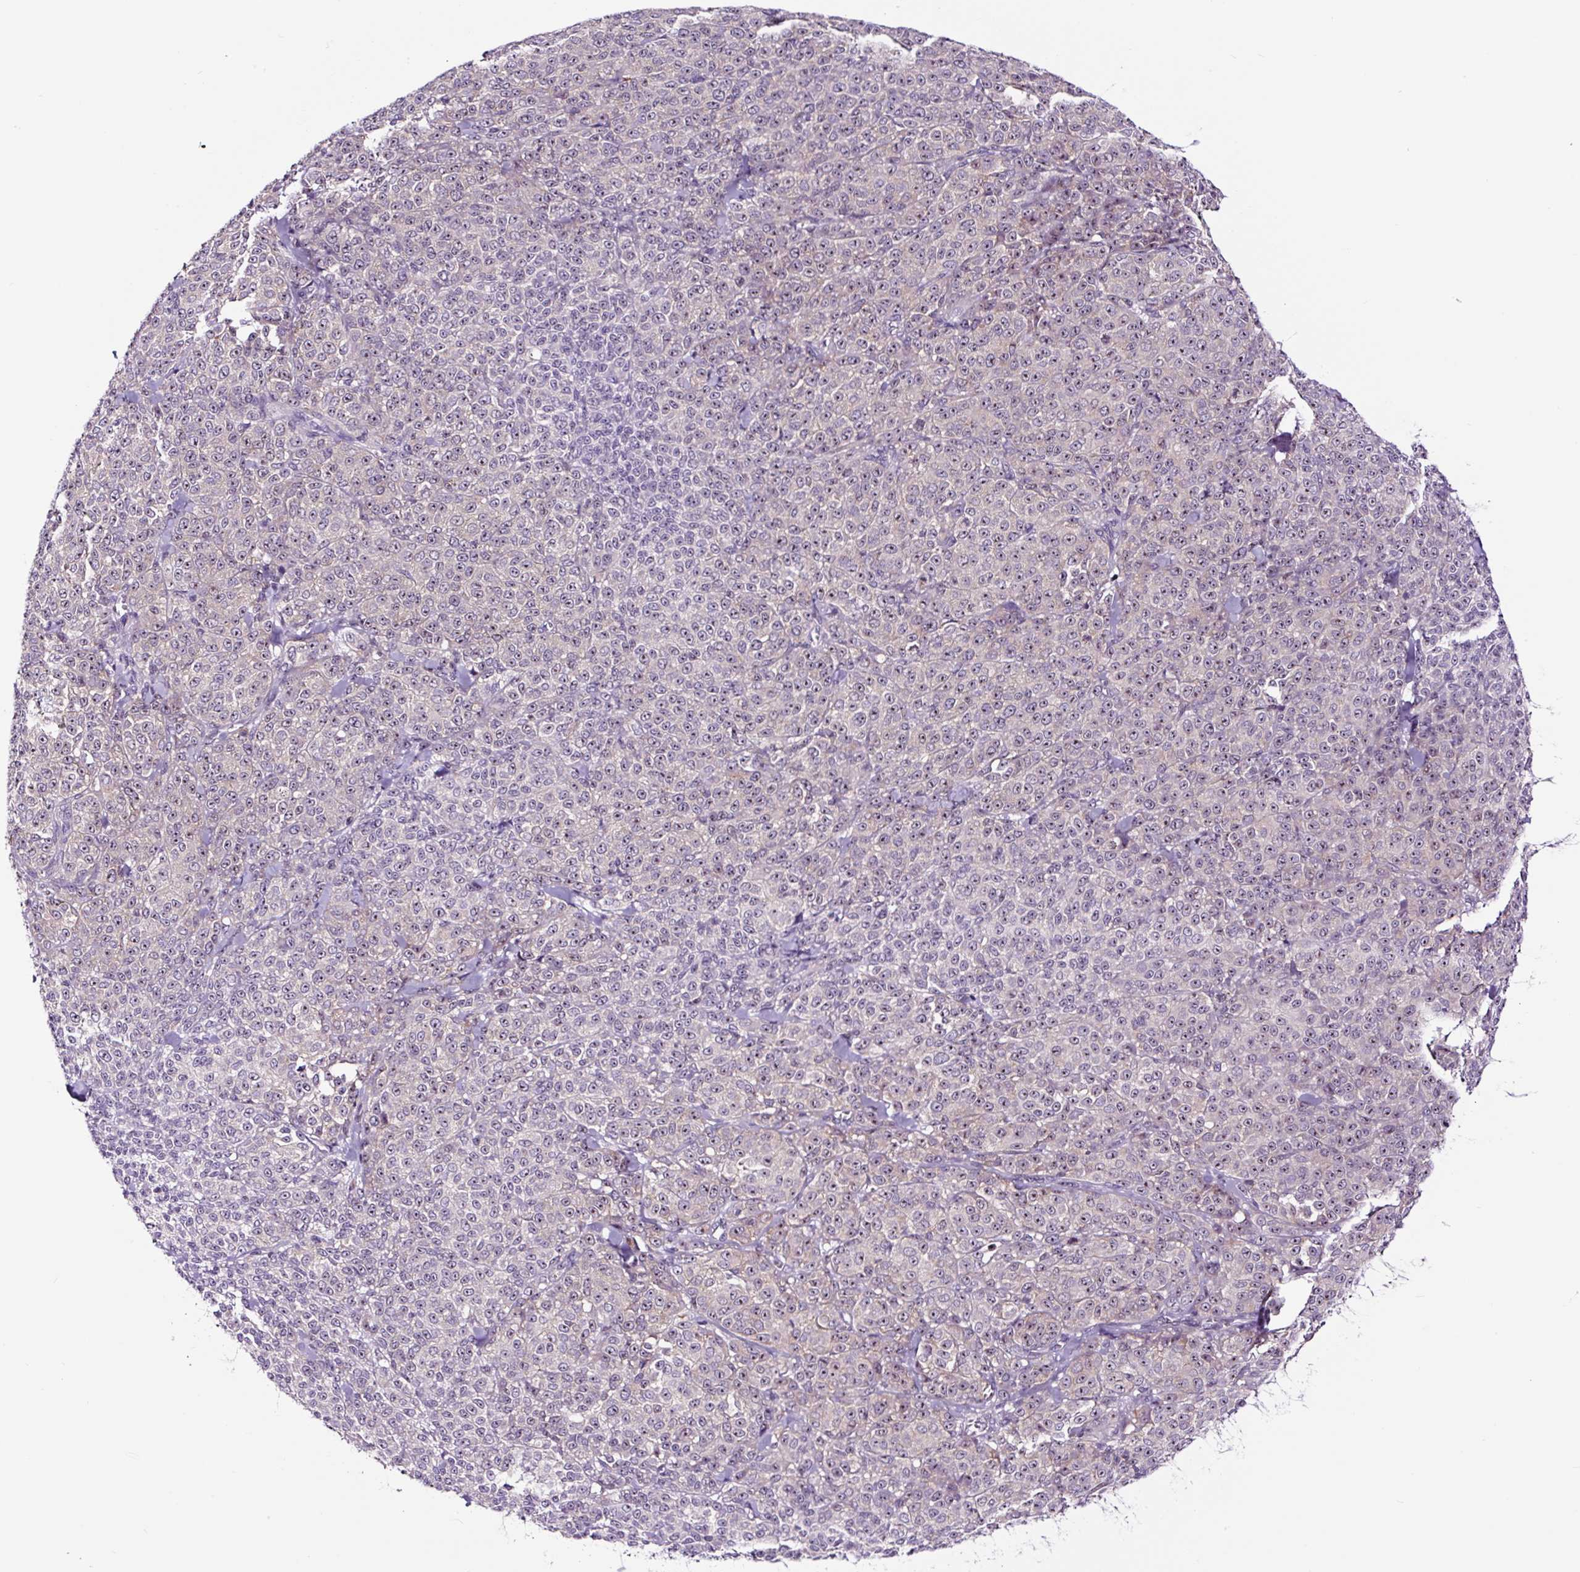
{"staining": {"intensity": "weak", "quantity": ">75%", "location": "nuclear"}, "tissue": "melanoma", "cell_type": "Tumor cells", "image_type": "cancer", "snomed": [{"axis": "morphology", "description": "Normal tissue, NOS"}, {"axis": "morphology", "description": "Malignant melanoma, NOS"}, {"axis": "topography", "description": "Skin"}], "caption": "About >75% of tumor cells in human malignant melanoma reveal weak nuclear protein staining as visualized by brown immunohistochemical staining.", "gene": "NOM1", "patient": {"sex": "female", "age": 34}}